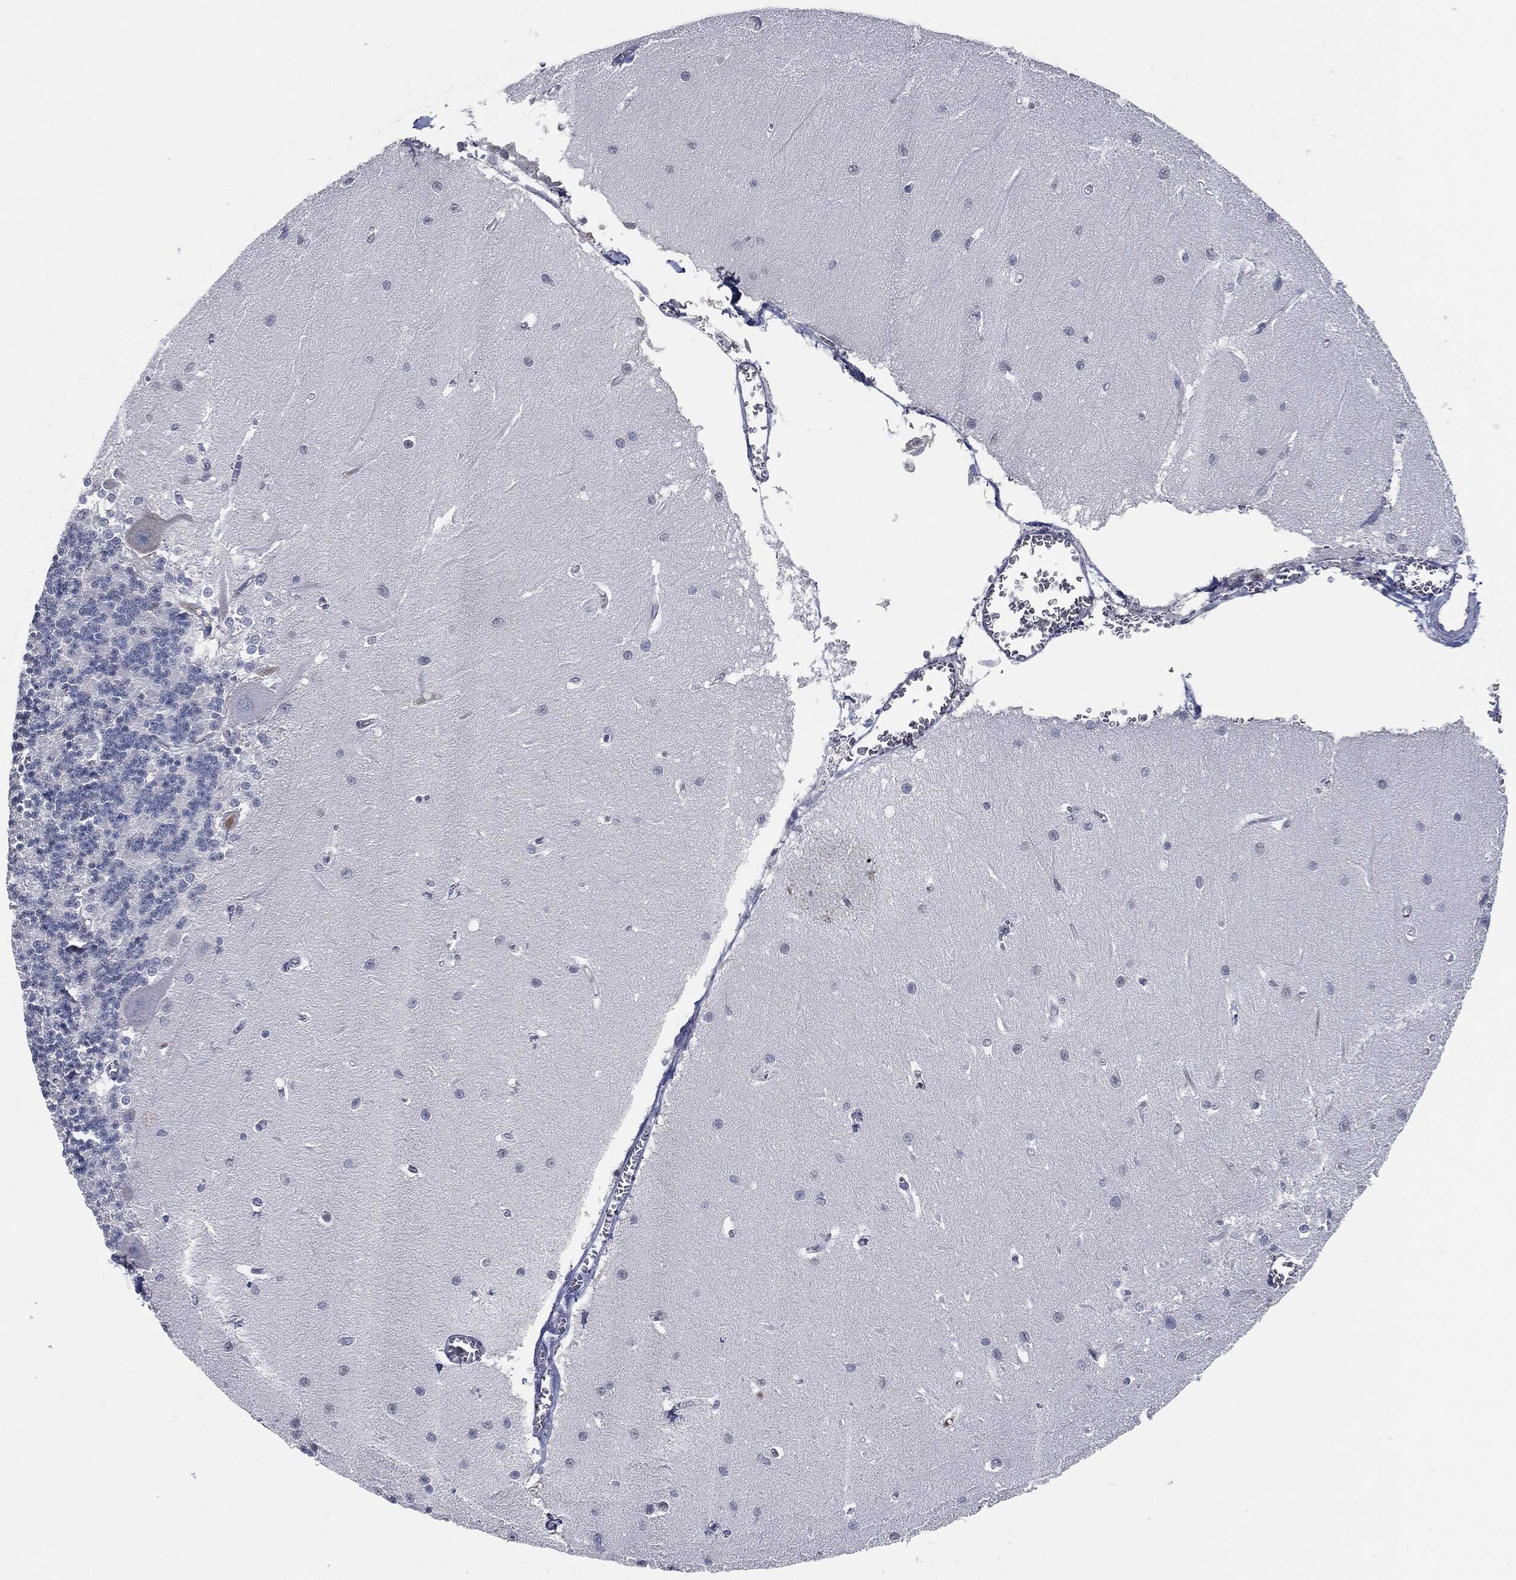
{"staining": {"intensity": "negative", "quantity": "none", "location": "none"}, "tissue": "cerebellum", "cell_type": "Cells in granular layer", "image_type": "normal", "snomed": [{"axis": "morphology", "description": "Normal tissue, NOS"}, {"axis": "topography", "description": "Cerebellum"}], "caption": "The histopathology image displays no staining of cells in granular layer in benign cerebellum.", "gene": "SIGLEC7", "patient": {"sex": "male", "age": 37}}